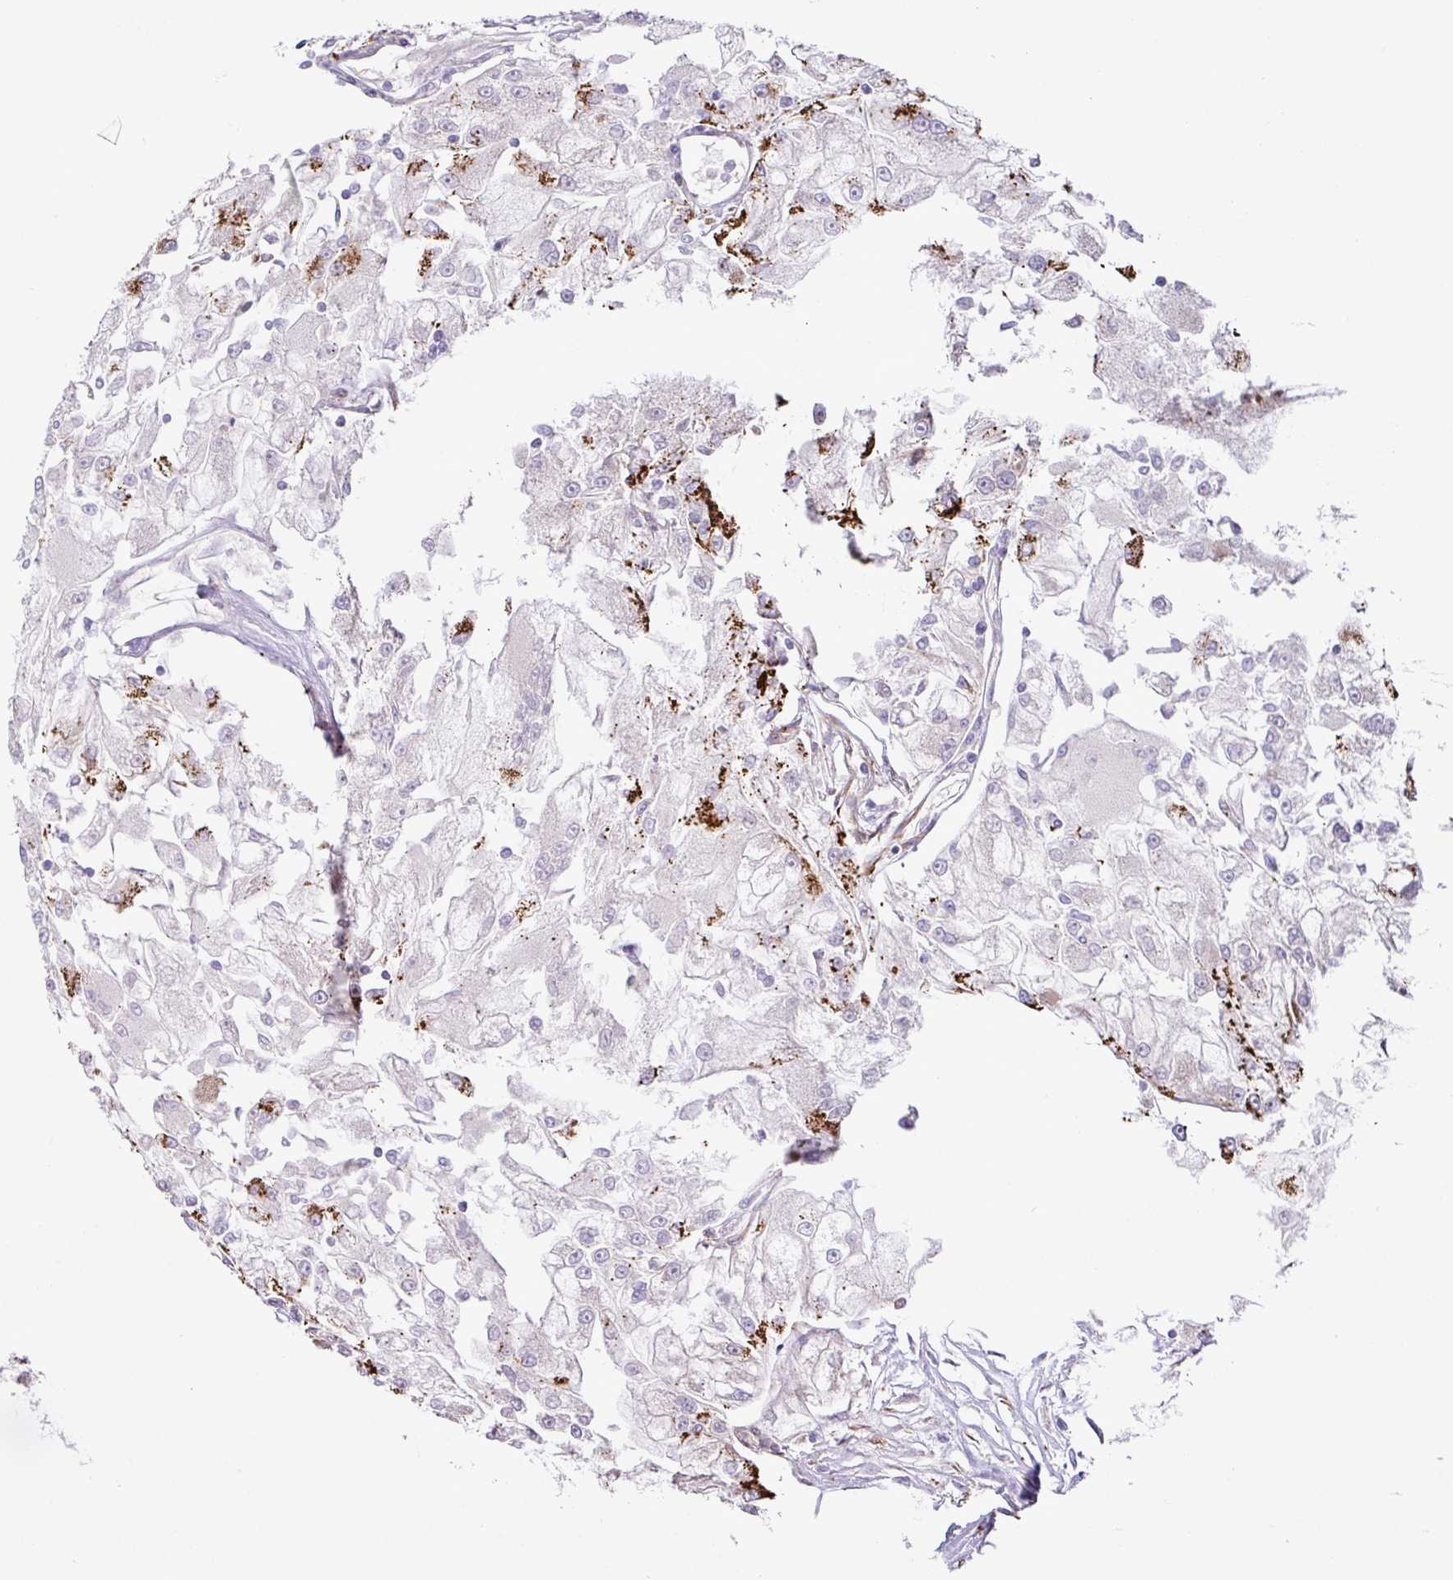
{"staining": {"intensity": "moderate", "quantity": "<25%", "location": "cytoplasmic/membranous"}, "tissue": "renal cancer", "cell_type": "Tumor cells", "image_type": "cancer", "snomed": [{"axis": "morphology", "description": "Adenocarcinoma, NOS"}, {"axis": "topography", "description": "Kidney"}], "caption": "Renal cancer (adenocarcinoma) stained with immunohistochemistry shows moderate cytoplasmic/membranous expression in about <25% of tumor cells.", "gene": "SLC39A7", "patient": {"sex": "female", "age": 72}}